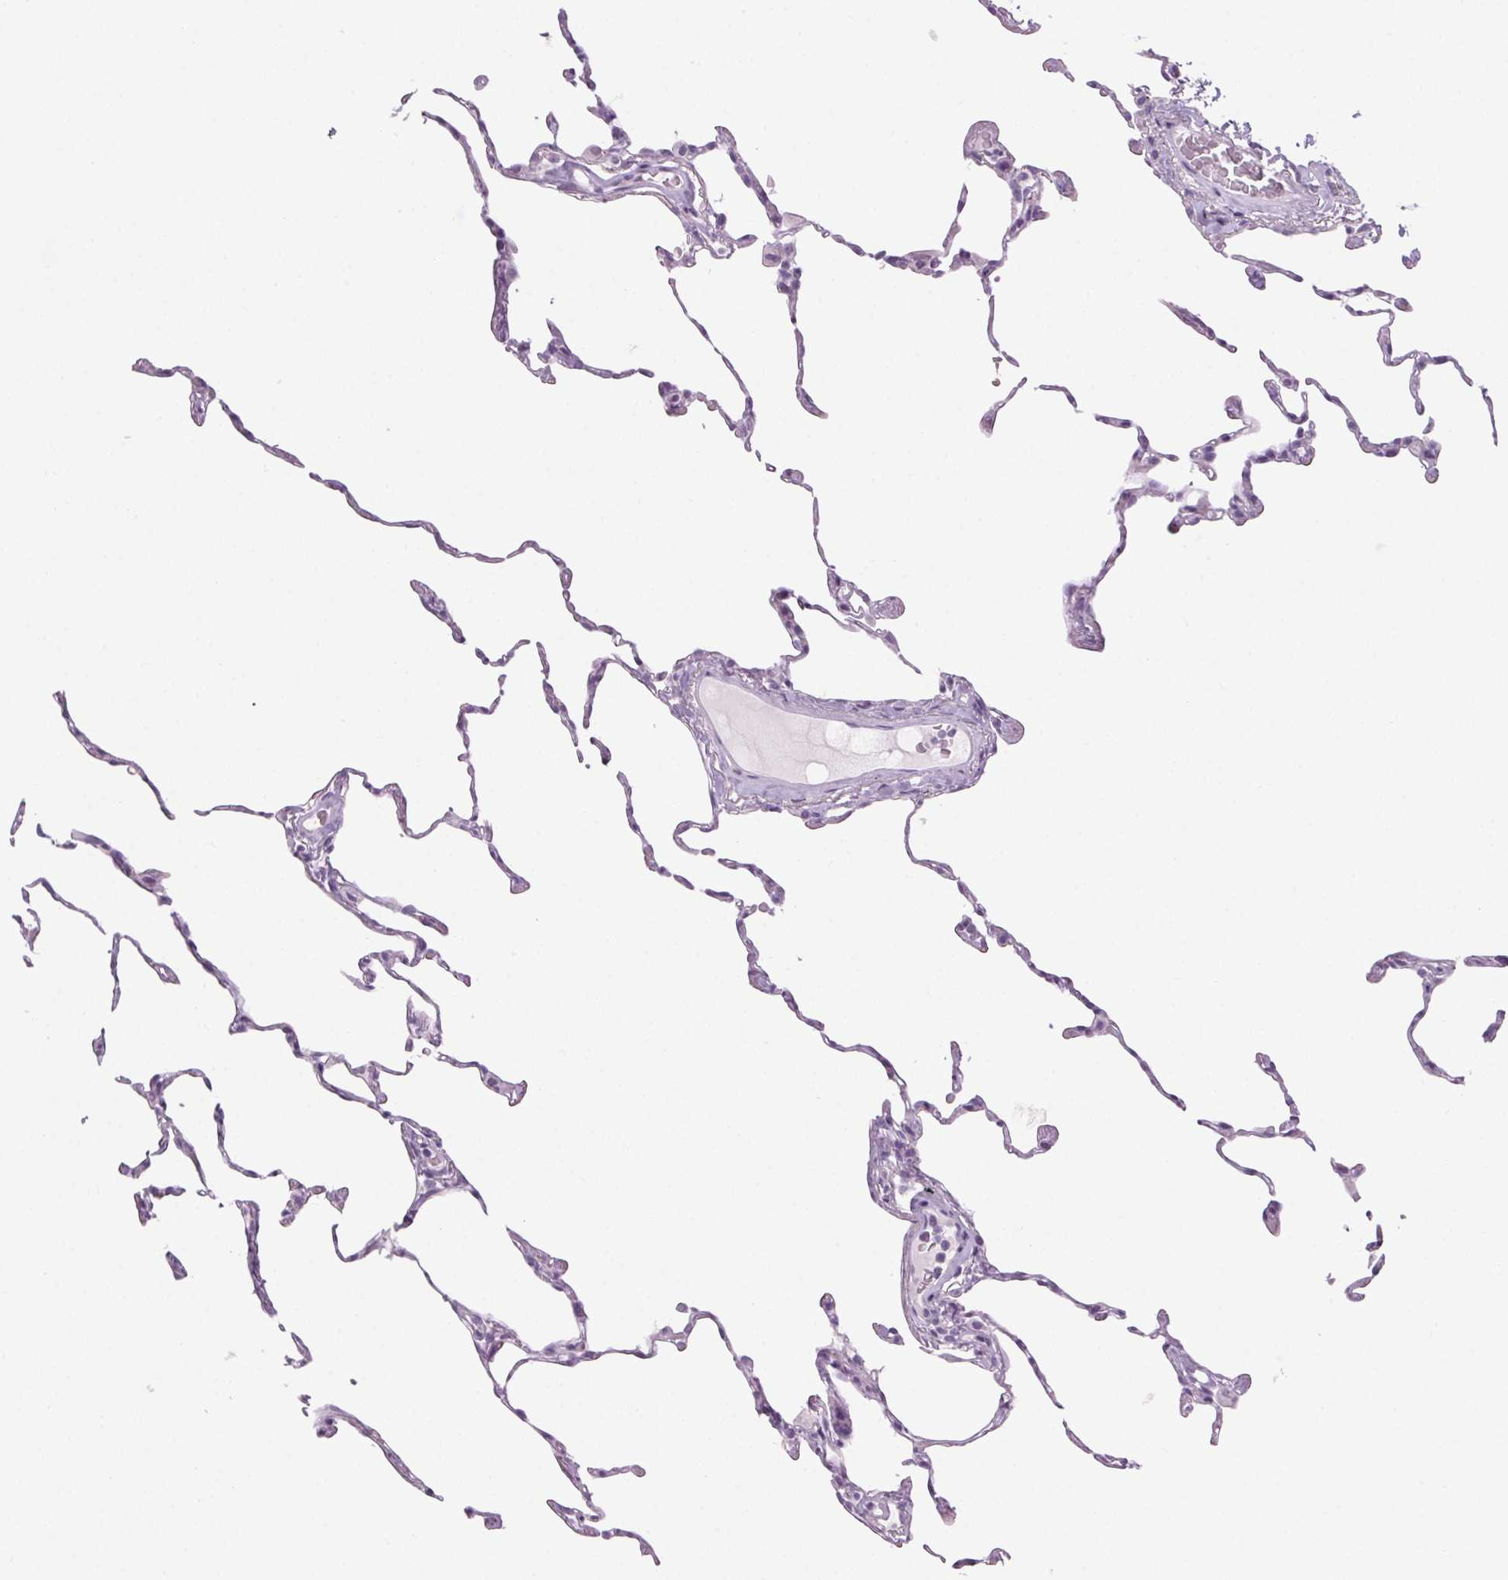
{"staining": {"intensity": "negative", "quantity": "none", "location": "none"}, "tissue": "lung", "cell_type": "Alveolar cells", "image_type": "normal", "snomed": [{"axis": "morphology", "description": "Normal tissue, NOS"}, {"axis": "topography", "description": "Lung"}], "caption": "The immunohistochemistry micrograph has no significant expression in alveolar cells of lung. (DAB immunohistochemistry visualized using brightfield microscopy, high magnification).", "gene": "LRP2", "patient": {"sex": "female", "age": 57}}